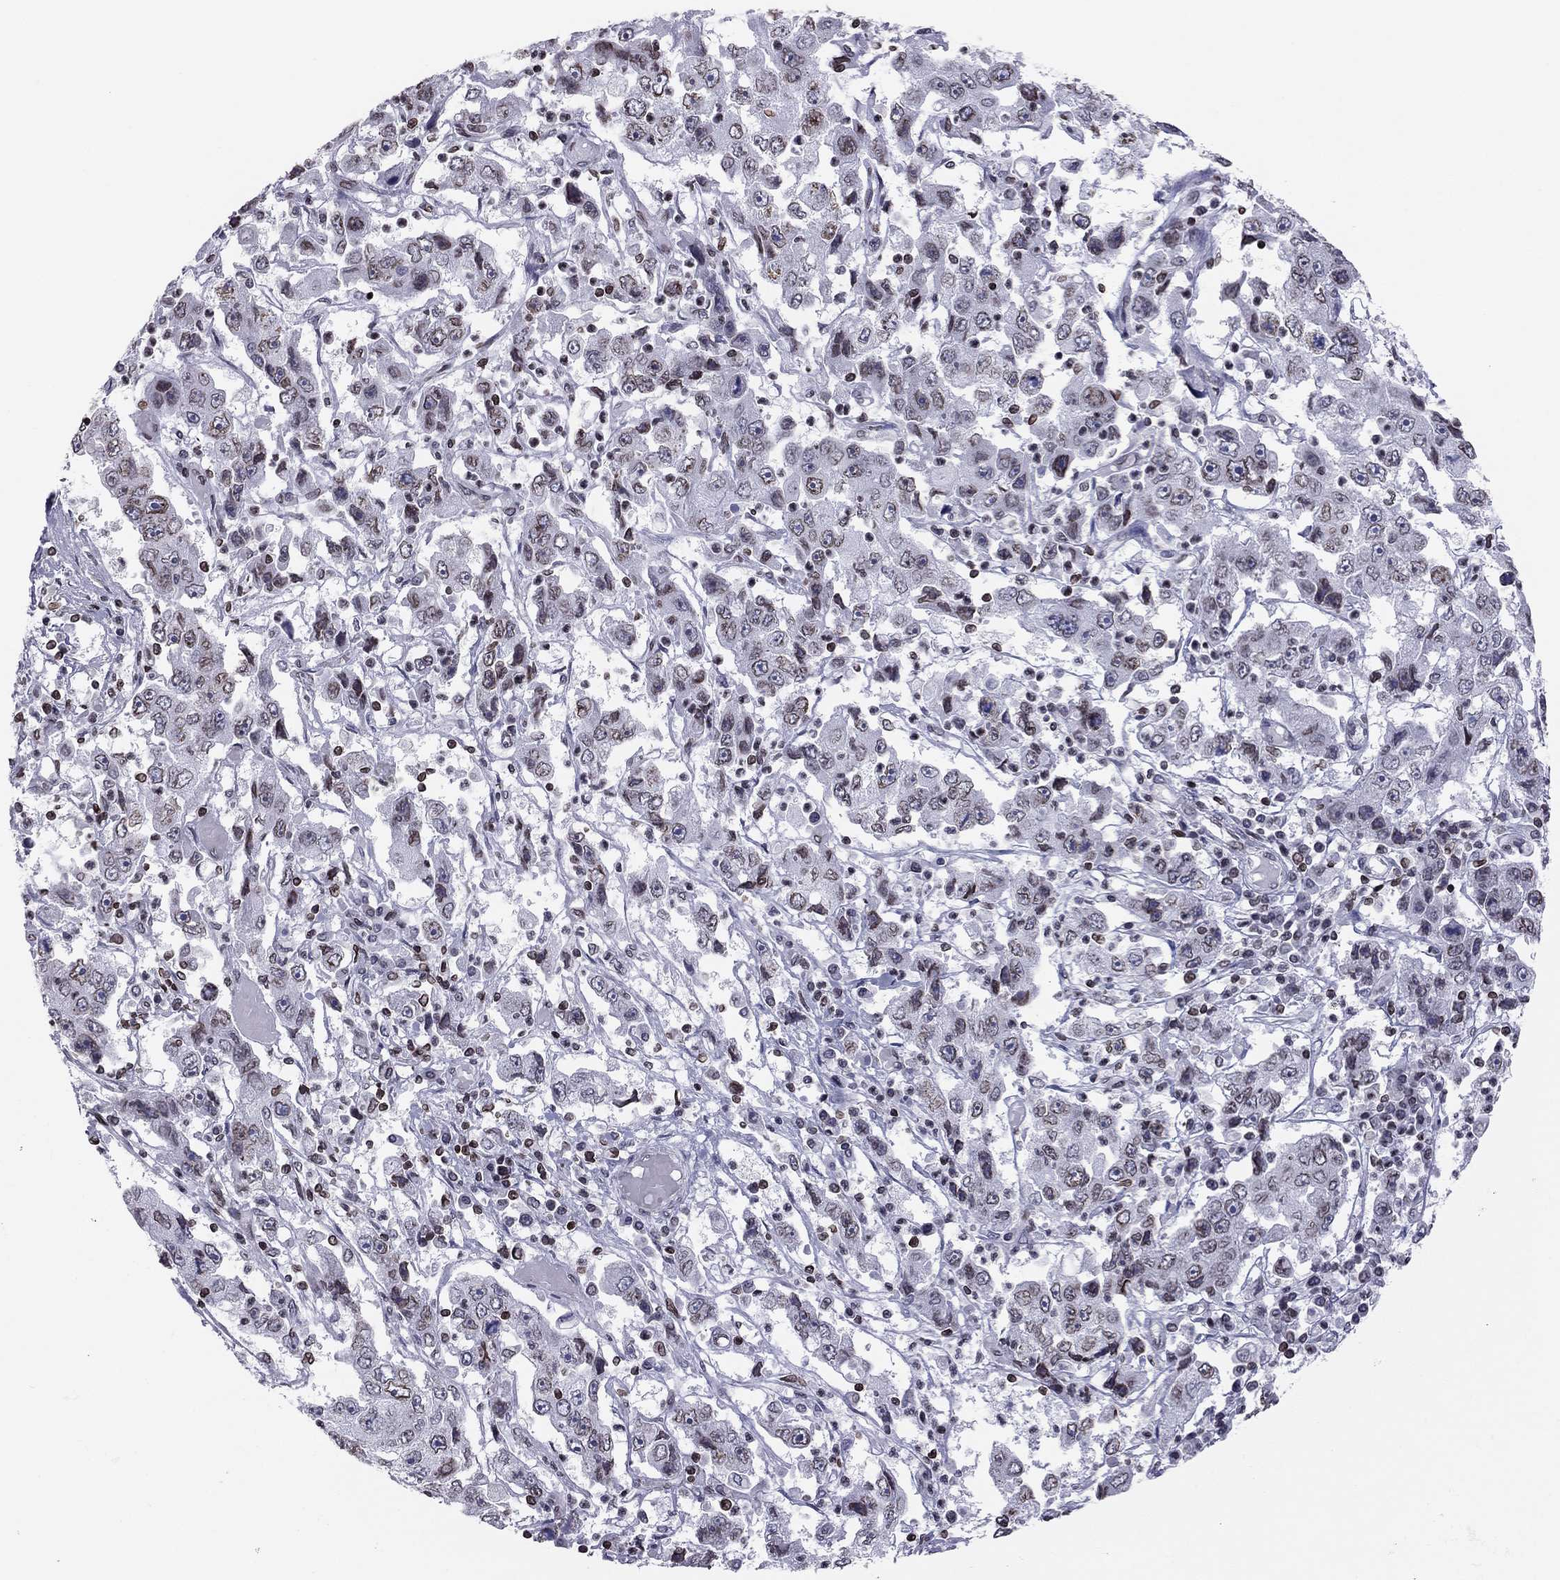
{"staining": {"intensity": "moderate", "quantity": ">75%", "location": "cytoplasmic/membranous,nuclear"}, "tissue": "cervical cancer", "cell_type": "Tumor cells", "image_type": "cancer", "snomed": [{"axis": "morphology", "description": "Squamous cell carcinoma, NOS"}, {"axis": "topography", "description": "Cervix"}], "caption": "Tumor cells show moderate cytoplasmic/membranous and nuclear expression in about >75% of cells in cervical cancer. Immunohistochemistry (ihc) stains the protein of interest in brown and the nuclei are stained blue.", "gene": "ESPL1", "patient": {"sex": "female", "age": 36}}